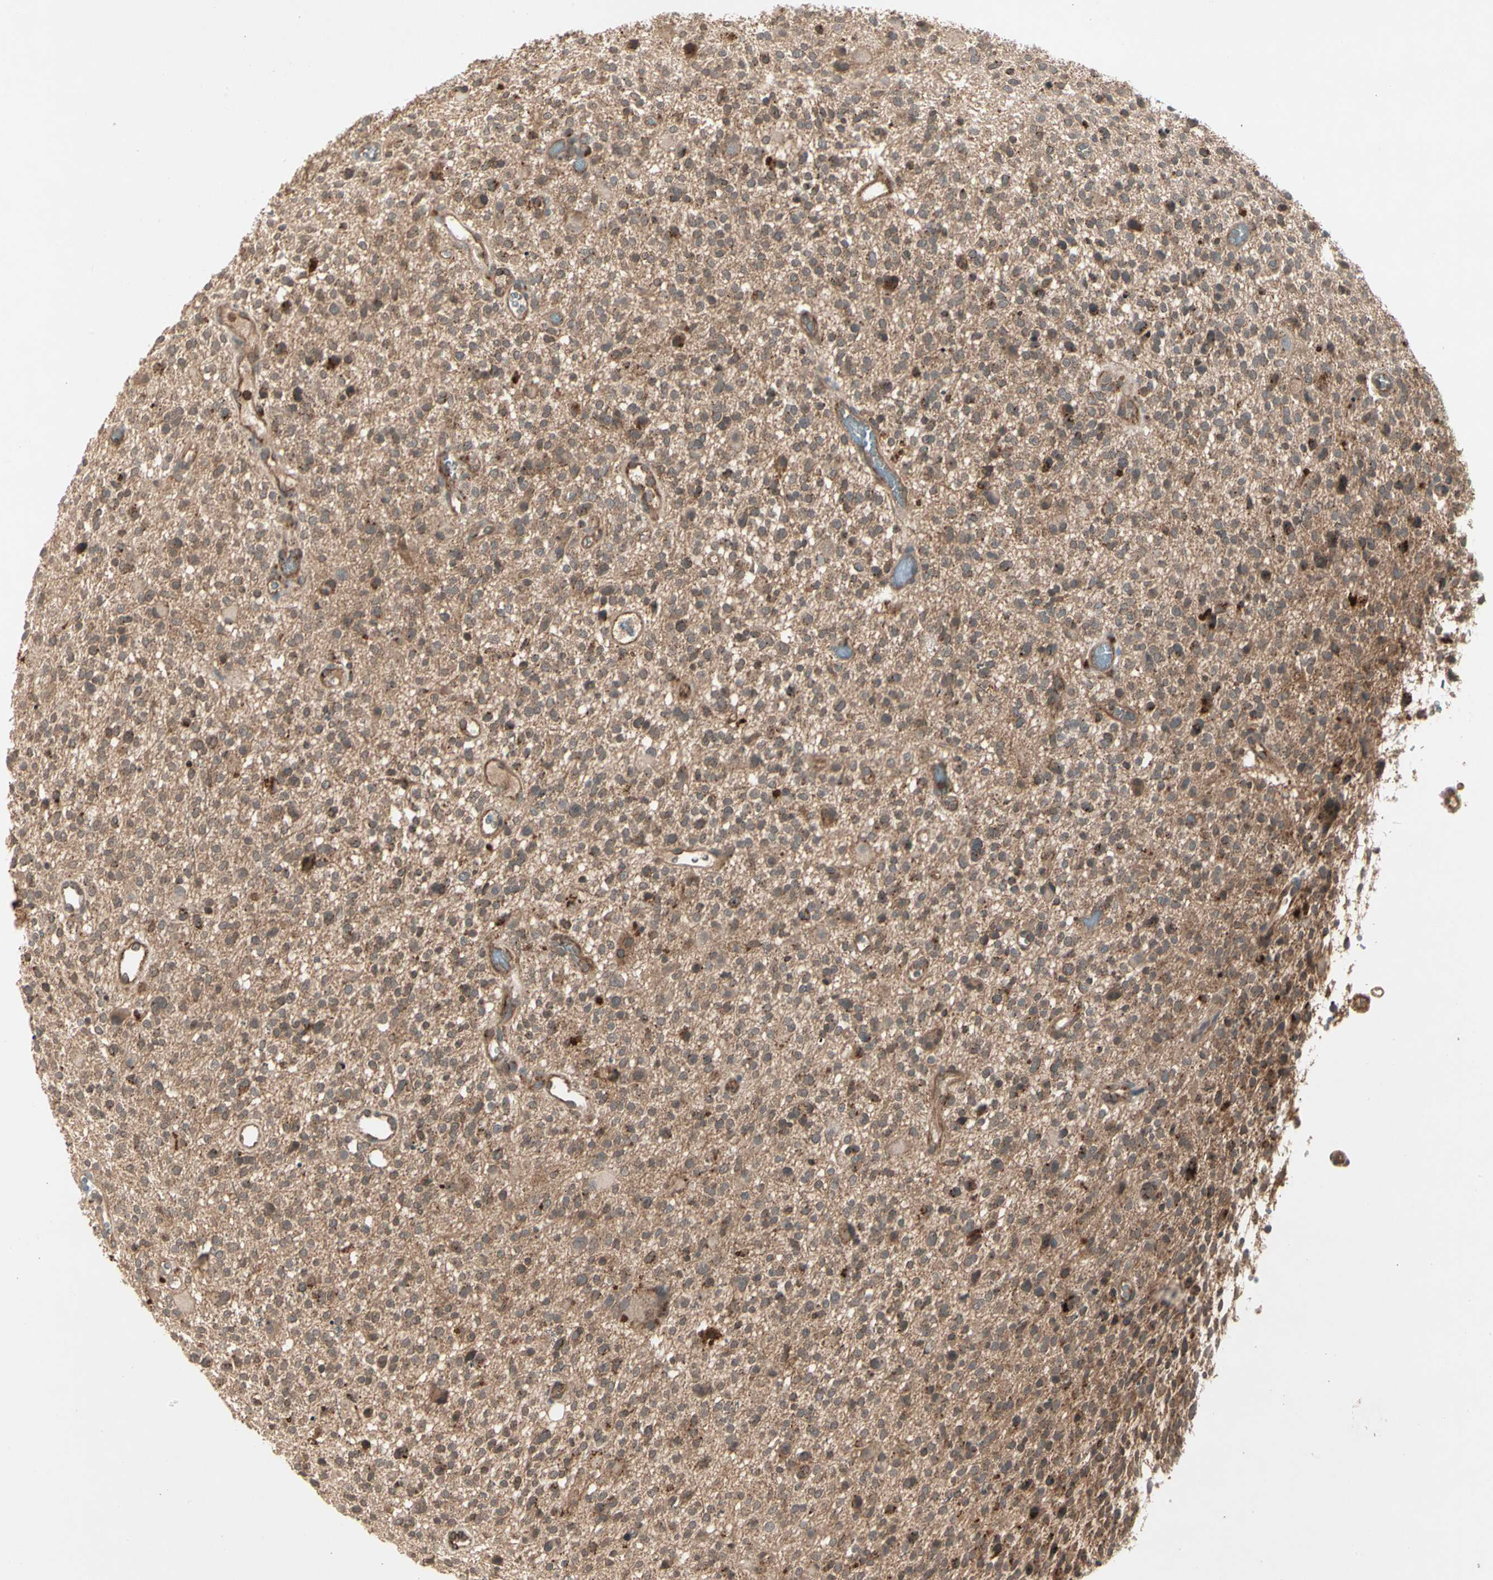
{"staining": {"intensity": "strong", "quantity": "<25%", "location": "cytoplasmic/membranous"}, "tissue": "glioma", "cell_type": "Tumor cells", "image_type": "cancer", "snomed": [{"axis": "morphology", "description": "Glioma, malignant, High grade"}, {"axis": "topography", "description": "Brain"}], "caption": "Immunohistochemical staining of malignant glioma (high-grade) shows strong cytoplasmic/membranous protein expression in about <25% of tumor cells.", "gene": "FLOT1", "patient": {"sex": "male", "age": 48}}